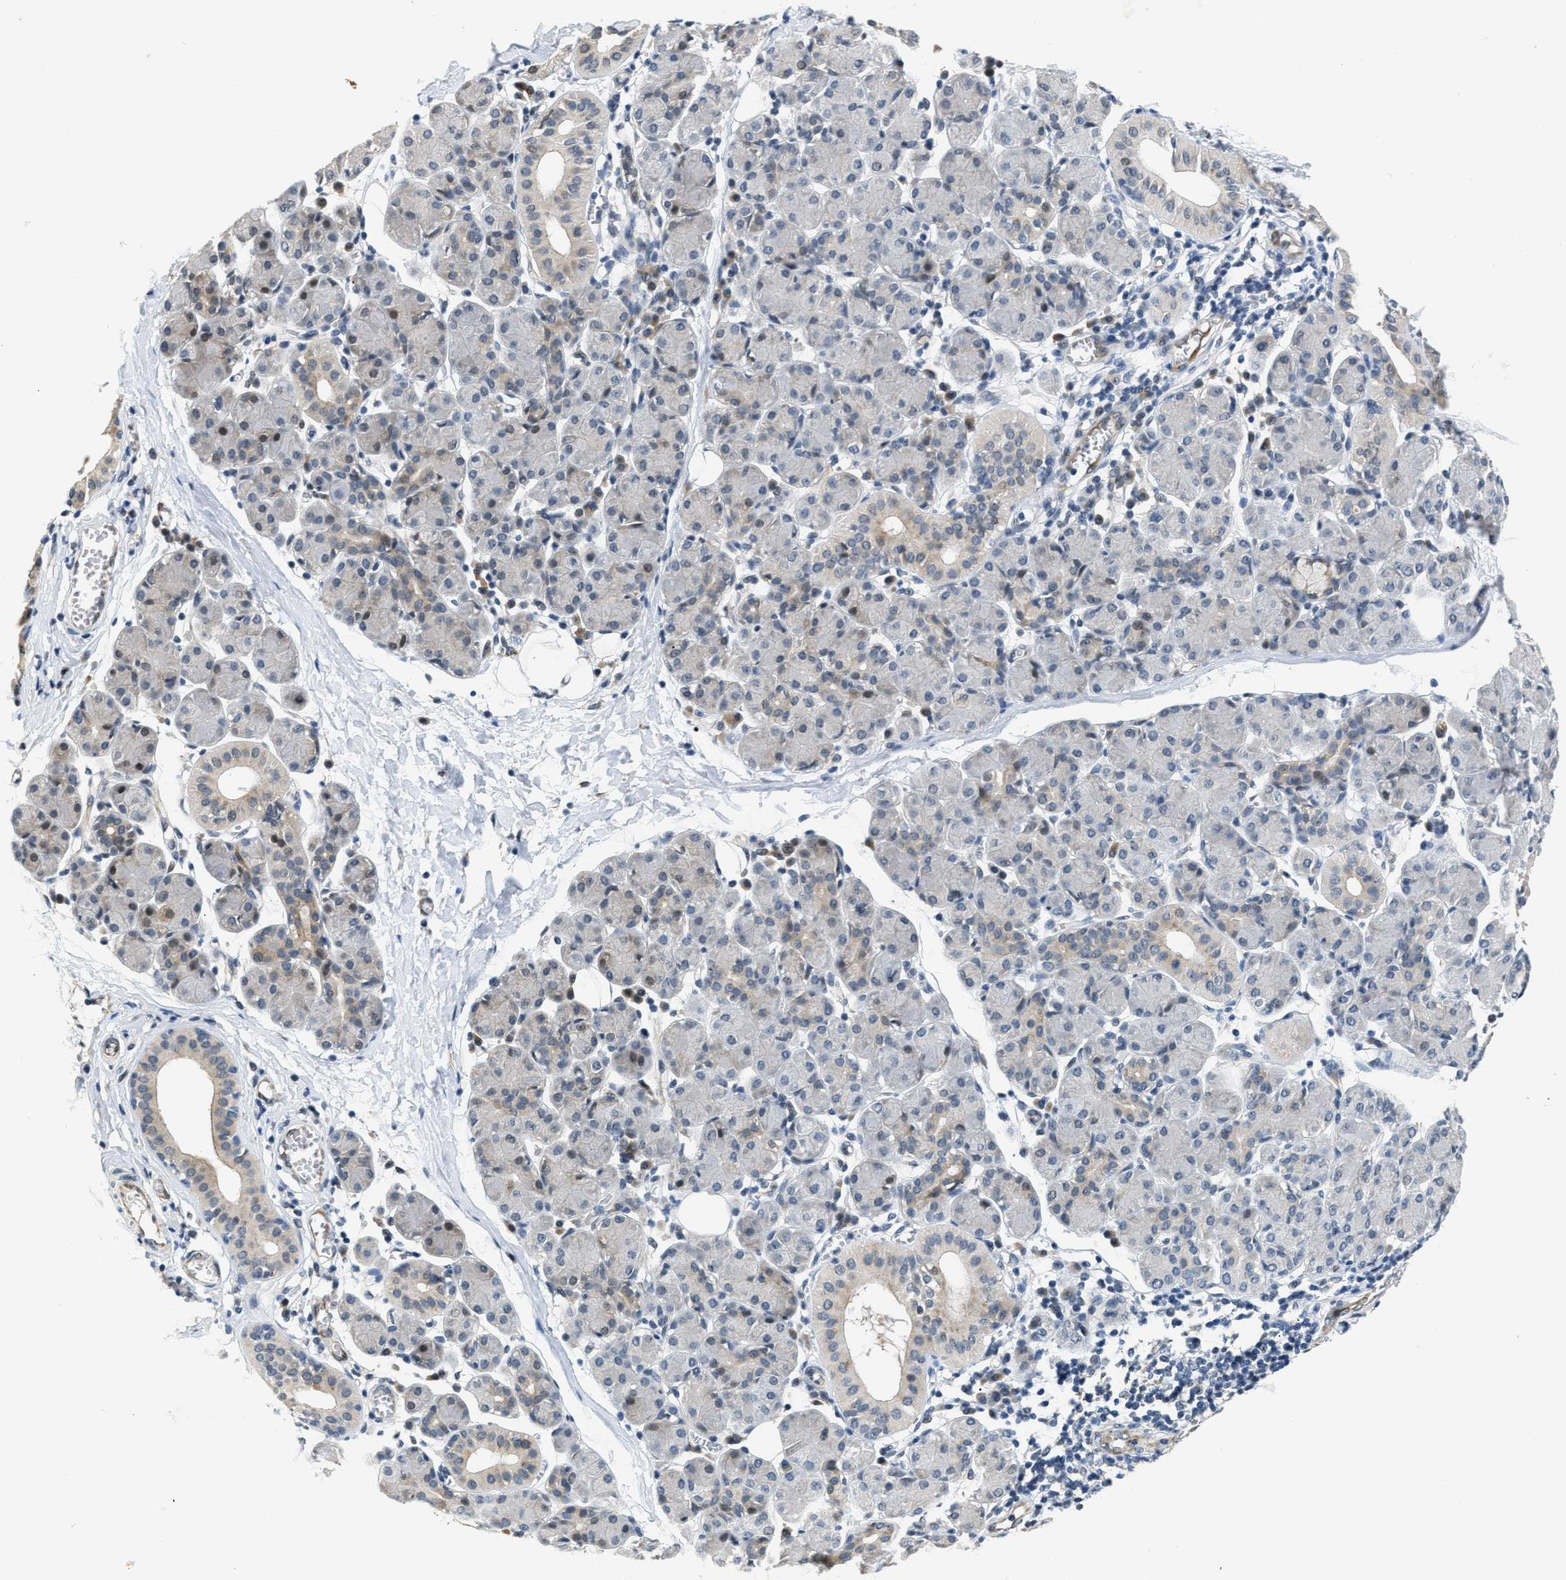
{"staining": {"intensity": "weak", "quantity": "<25%", "location": "cytoplasmic/membranous"}, "tissue": "salivary gland", "cell_type": "Glandular cells", "image_type": "normal", "snomed": [{"axis": "morphology", "description": "Normal tissue, NOS"}, {"axis": "morphology", "description": "Inflammation, NOS"}, {"axis": "topography", "description": "Lymph node"}, {"axis": "topography", "description": "Salivary gland"}], "caption": "DAB immunohistochemical staining of benign human salivary gland reveals no significant expression in glandular cells.", "gene": "PPM1H", "patient": {"sex": "male", "age": 3}}